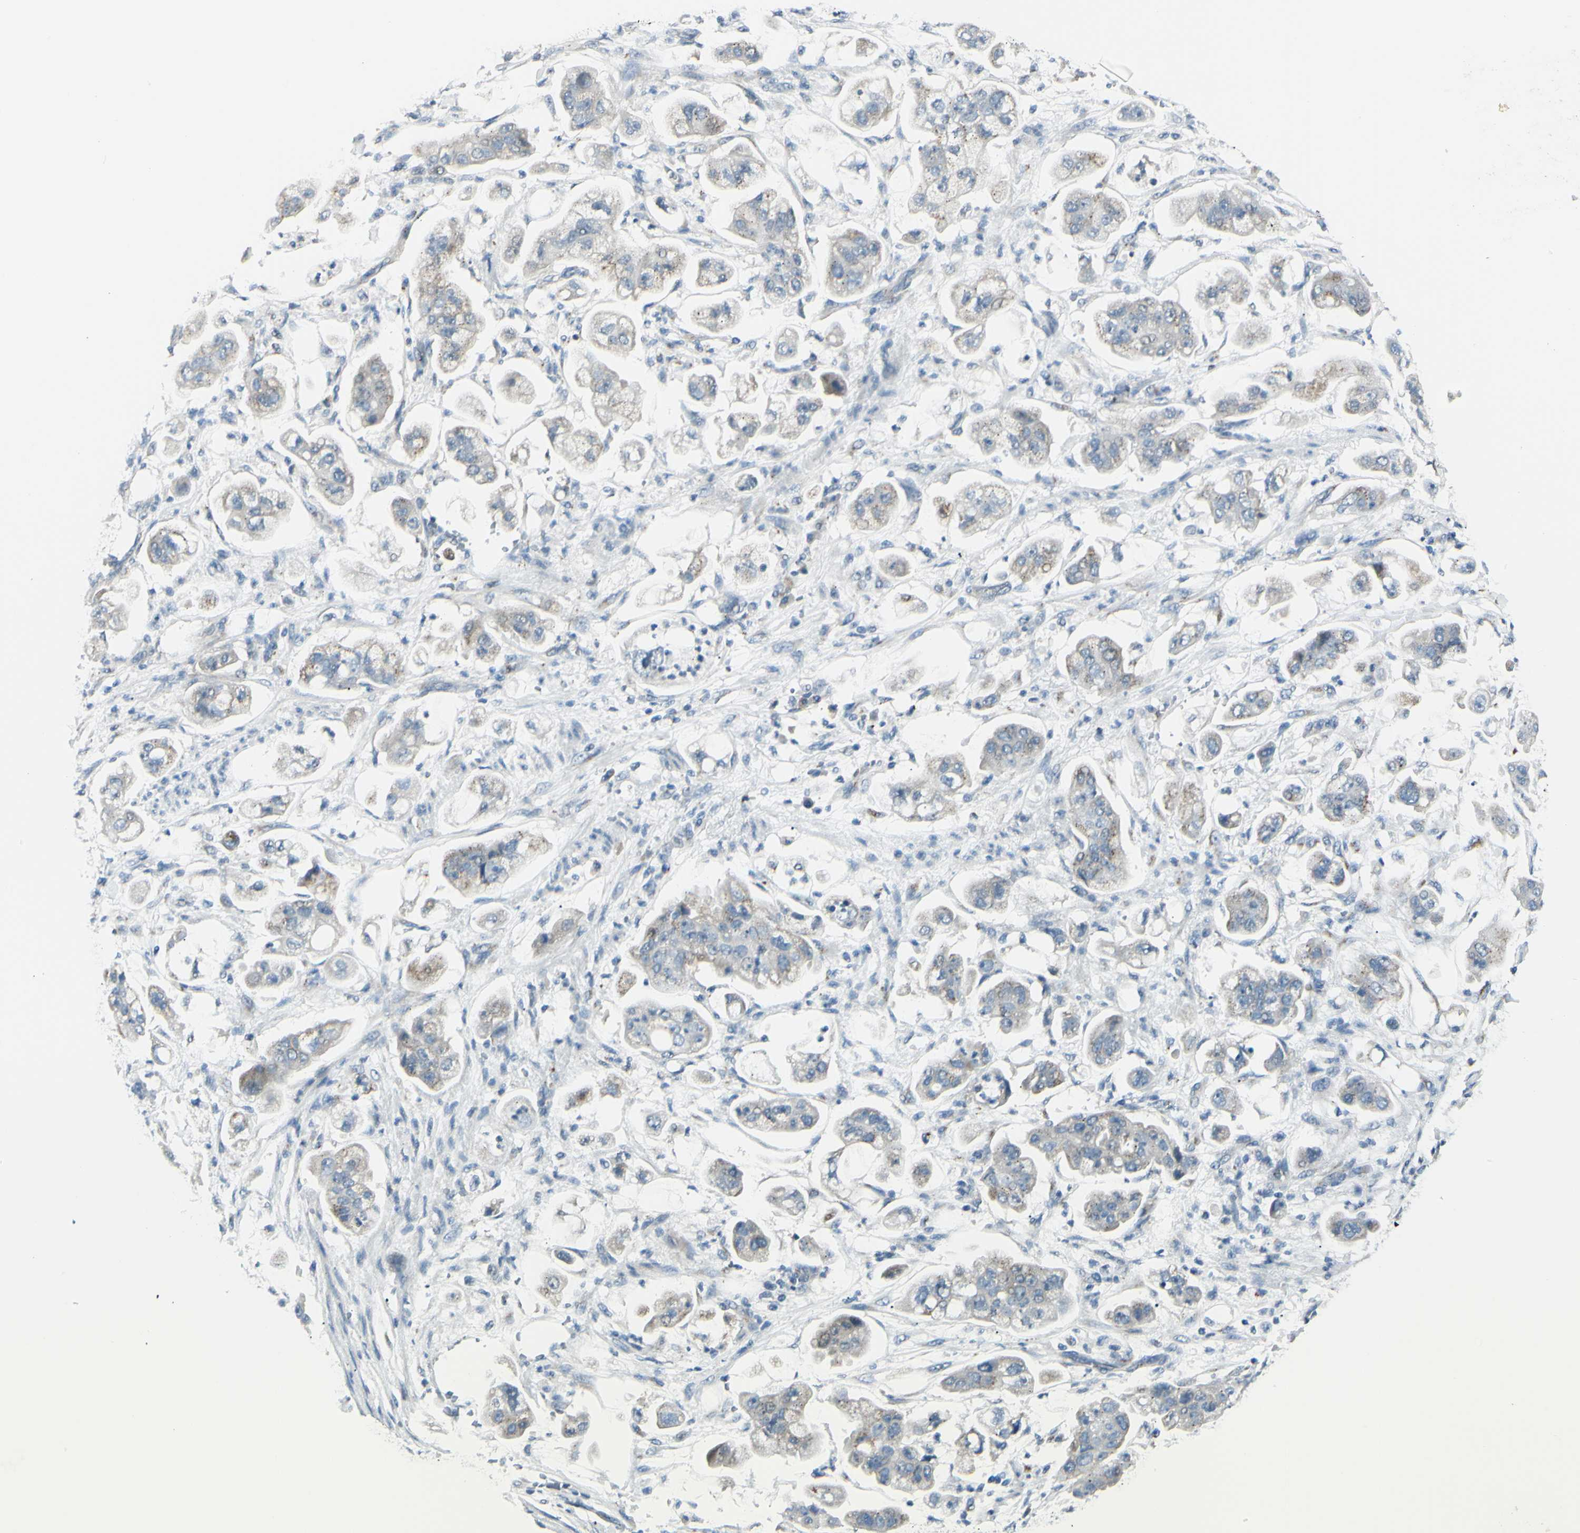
{"staining": {"intensity": "weak", "quantity": "25%-75%", "location": "cytoplasmic/membranous"}, "tissue": "stomach cancer", "cell_type": "Tumor cells", "image_type": "cancer", "snomed": [{"axis": "morphology", "description": "Adenocarcinoma, NOS"}, {"axis": "topography", "description": "Stomach"}], "caption": "Tumor cells demonstrate weak cytoplasmic/membranous staining in about 25%-75% of cells in stomach adenocarcinoma.", "gene": "B4GALT1", "patient": {"sex": "male", "age": 62}}